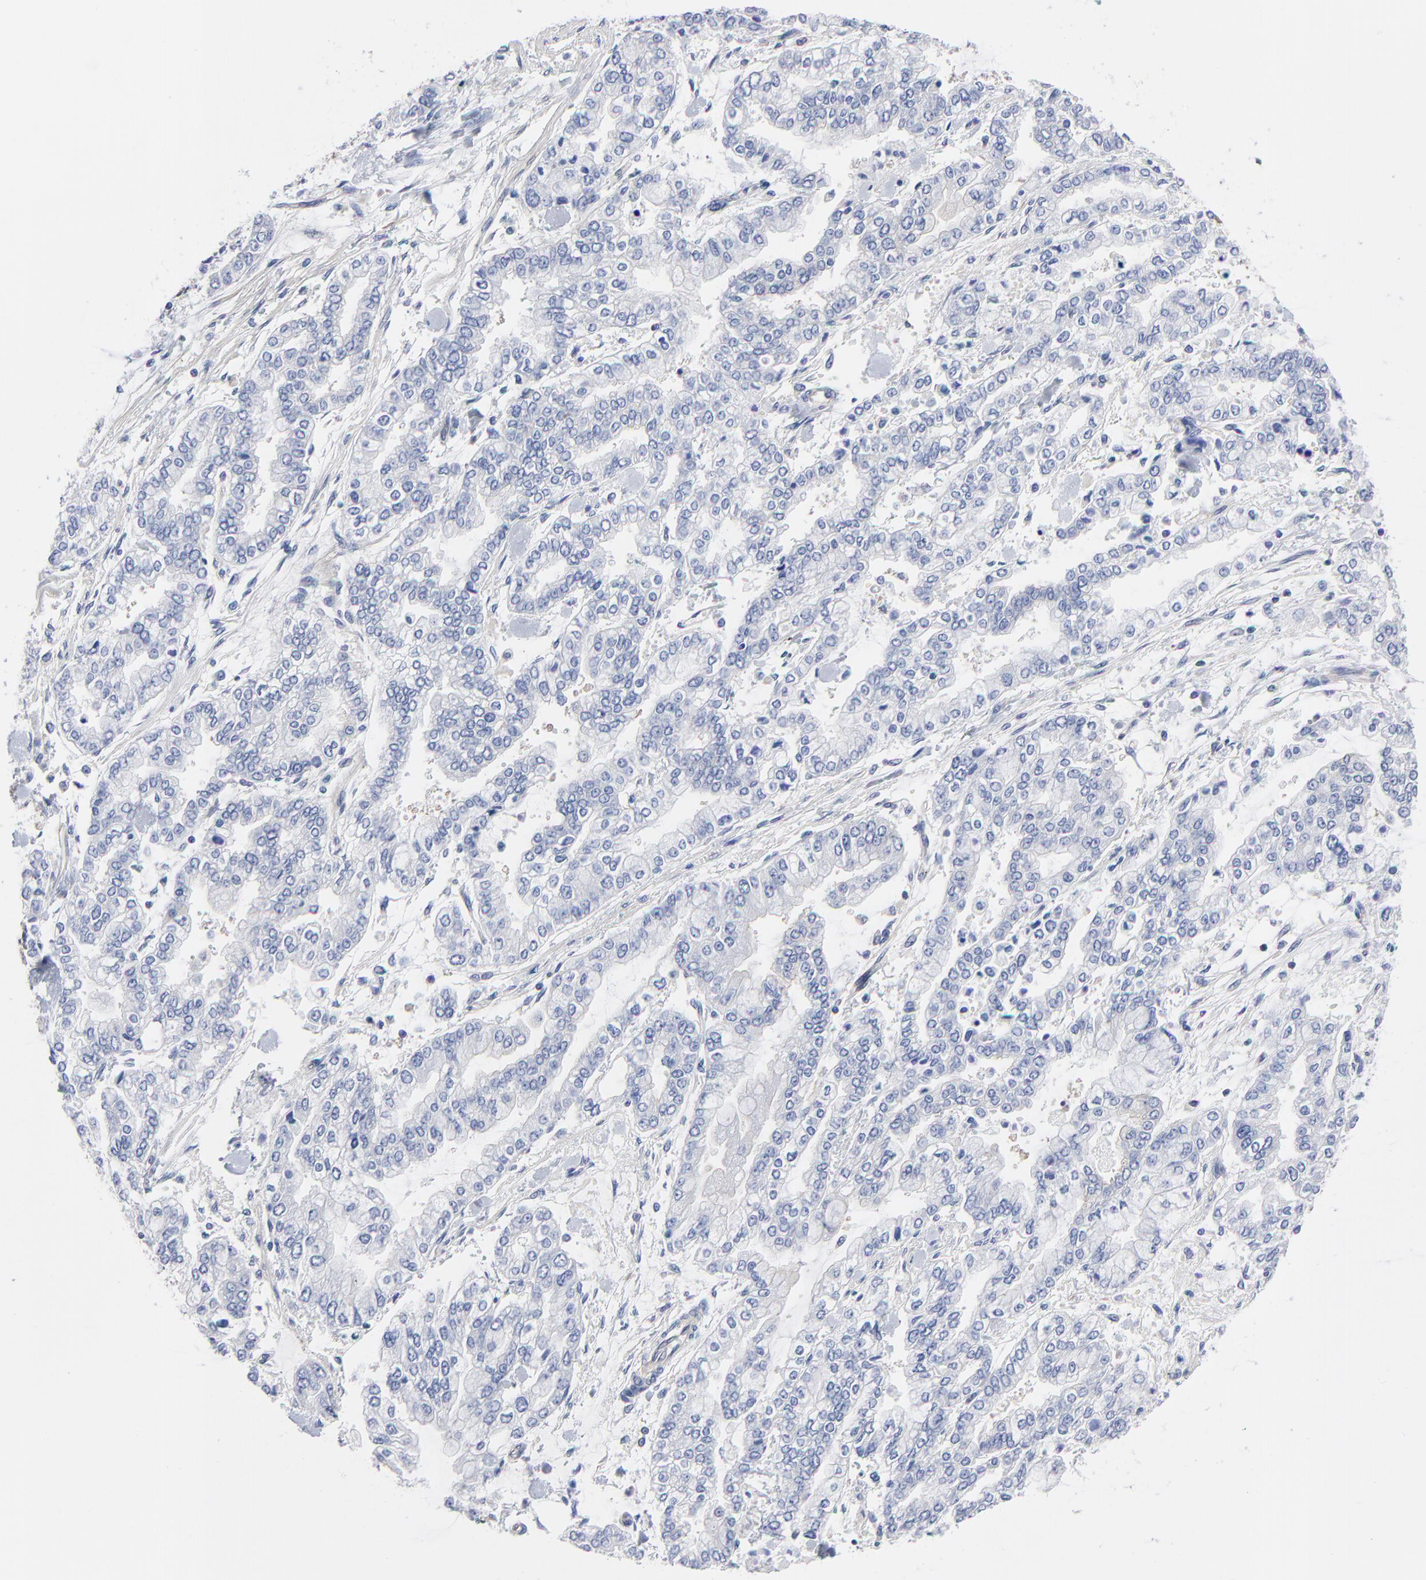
{"staining": {"intensity": "negative", "quantity": "none", "location": "none"}, "tissue": "stomach cancer", "cell_type": "Tumor cells", "image_type": "cancer", "snomed": [{"axis": "morphology", "description": "Normal tissue, NOS"}, {"axis": "morphology", "description": "Adenocarcinoma, NOS"}, {"axis": "topography", "description": "Stomach, upper"}, {"axis": "topography", "description": "Stomach"}], "caption": "Human stomach adenocarcinoma stained for a protein using immunohistochemistry exhibits no expression in tumor cells.", "gene": "CD2AP", "patient": {"sex": "male", "age": 76}}